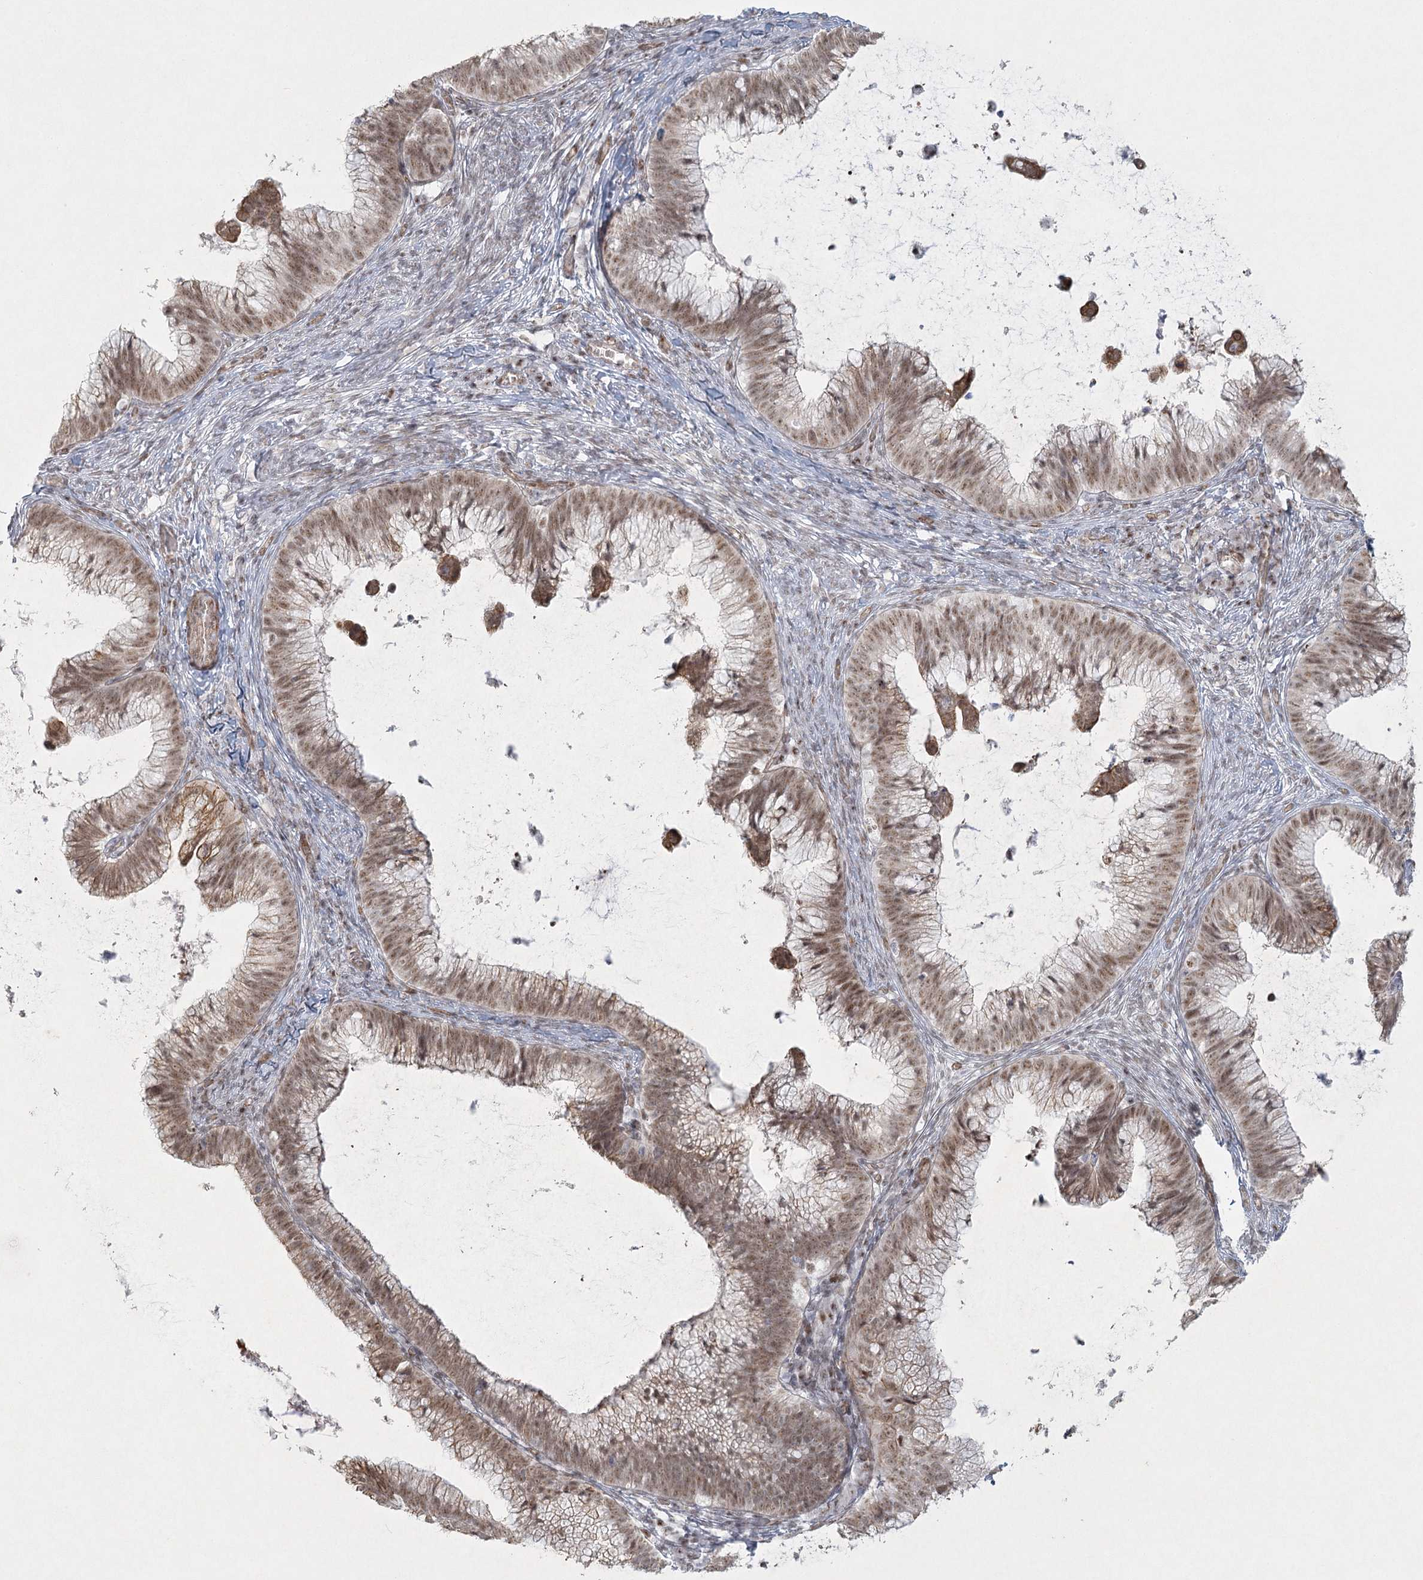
{"staining": {"intensity": "moderate", "quantity": ">75%", "location": "nuclear"}, "tissue": "cervical cancer", "cell_type": "Tumor cells", "image_type": "cancer", "snomed": [{"axis": "morphology", "description": "Adenocarcinoma, NOS"}, {"axis": "topography", "description": "Cervix"}], "caption": "This is an image of immunohistochemistry (IHC) staining of adenocarcinoma (cervical), which shows moderate staining in the nuclear of tumor cells.", "gene": "U2SURP", "patient": {"sex": "female", "age": 36}}